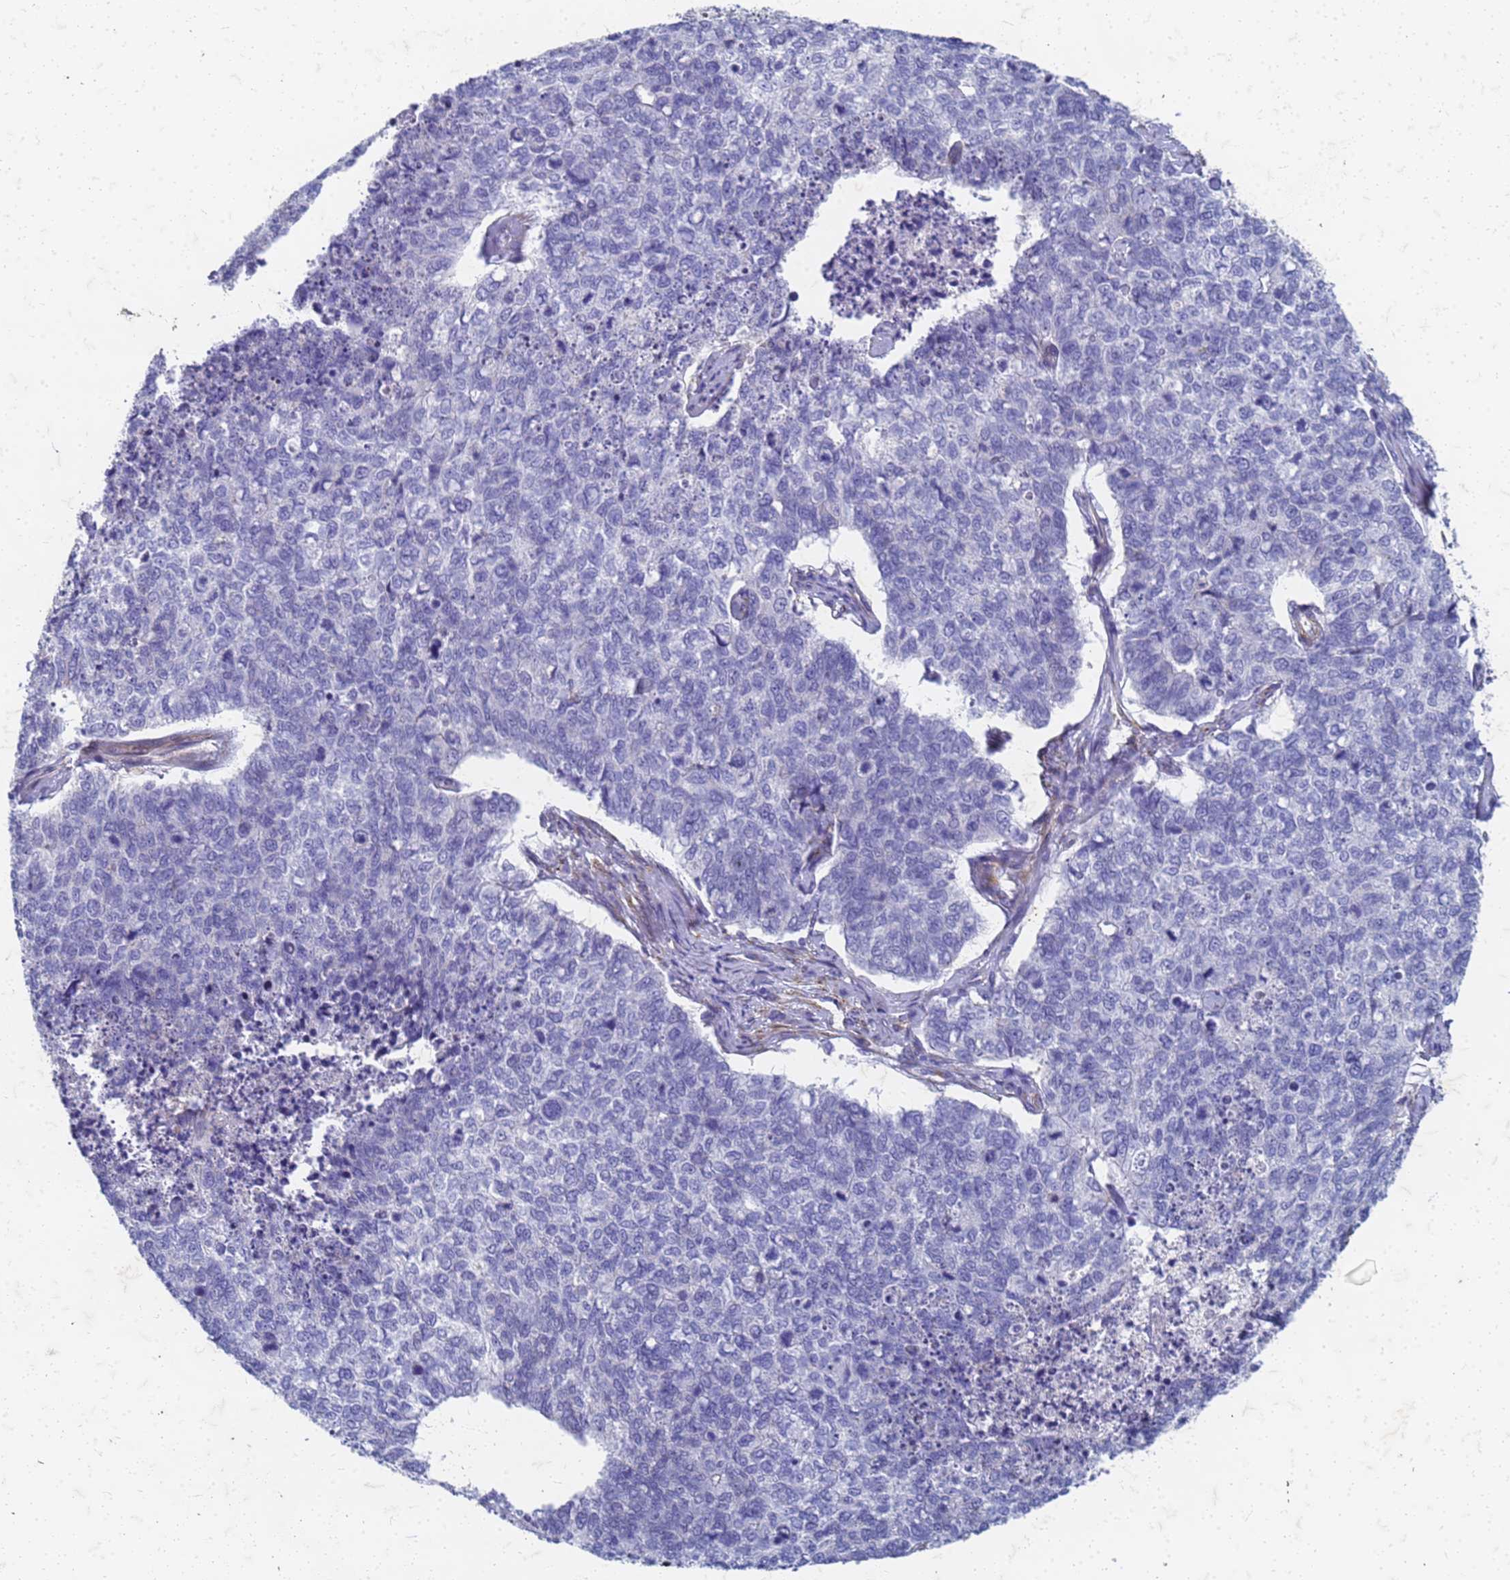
{"staining": {"intensity": "negative", "quantity": "none", "location": "none"}, "tissue": "cervical cancer", "cell_type": "Tumor cells", "image_type": "cancer", "snomed": [{"axis": "morphology", "description": "Squamous cell carcinoma, NOS"}, {"axis": "topography", "description": "Cervix"}], "caption": "Immunohistochemistry (IHC) of human cervical cancer reveals no expression in tumor cells. The staining was performed using DAB to visualize the protein expression in brown, while the nuclei were stained in blue with hematoxylin (Magnification: 20x).", "gene": "TRIM64B", "patient": {"sex": "female", "age": 63}}